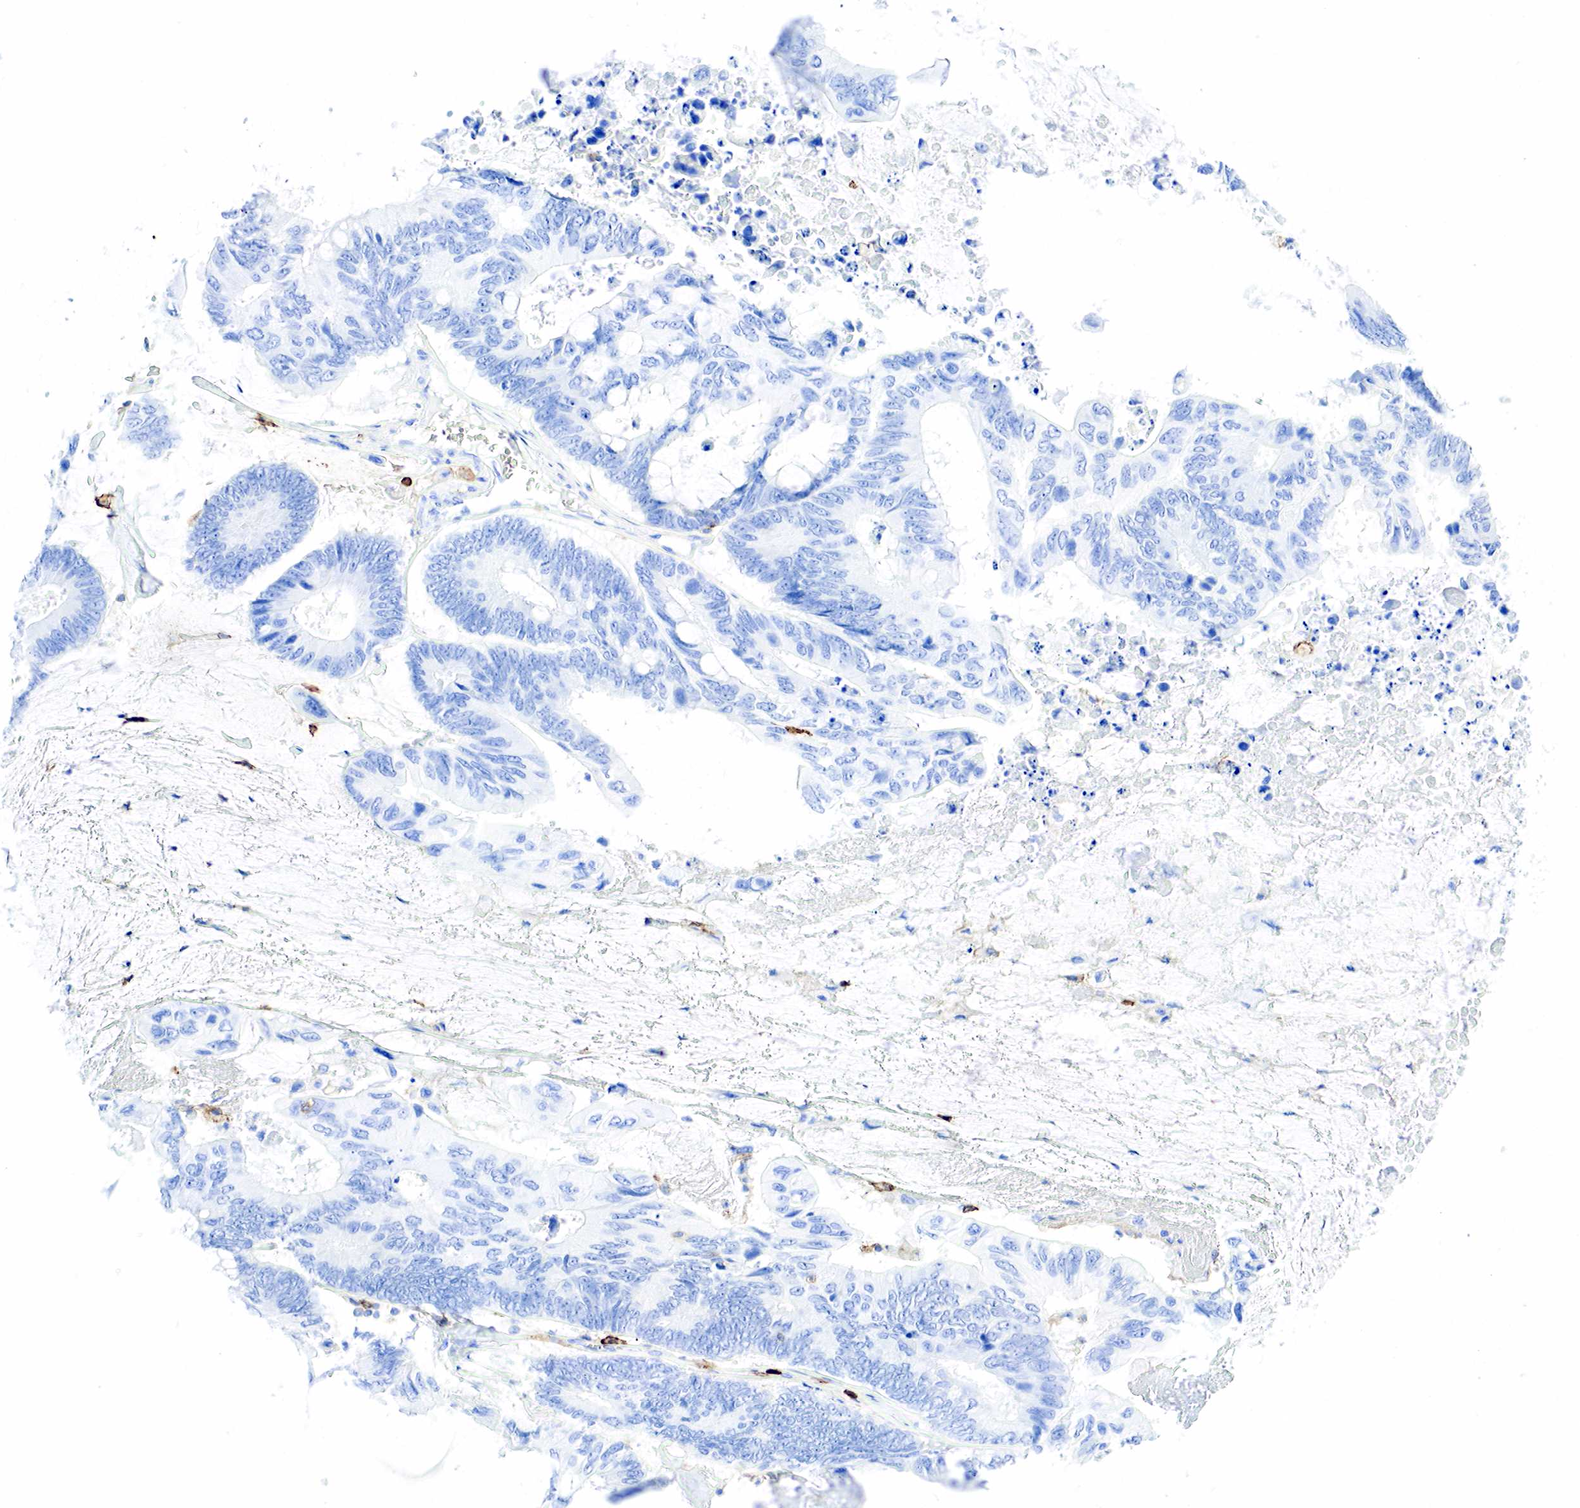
{"staining": {"intensity": "negative", "quantity": "none", "location": "none"}, "tissue": "colorectal cancer", "cell_type": "Tumor cells", "image_type": "cancer", "snomed": [{"axis": "morphology", "description": "Adenocarcinoma, NOS"}, {"axis": "topography", "description": "Colon"}], "caption": "Tumor cells are negative for protein expression in human adenocarcinoma (colorectal).", "gene": "PTPRC", "patient": {"sex": "male", "age": 65}}